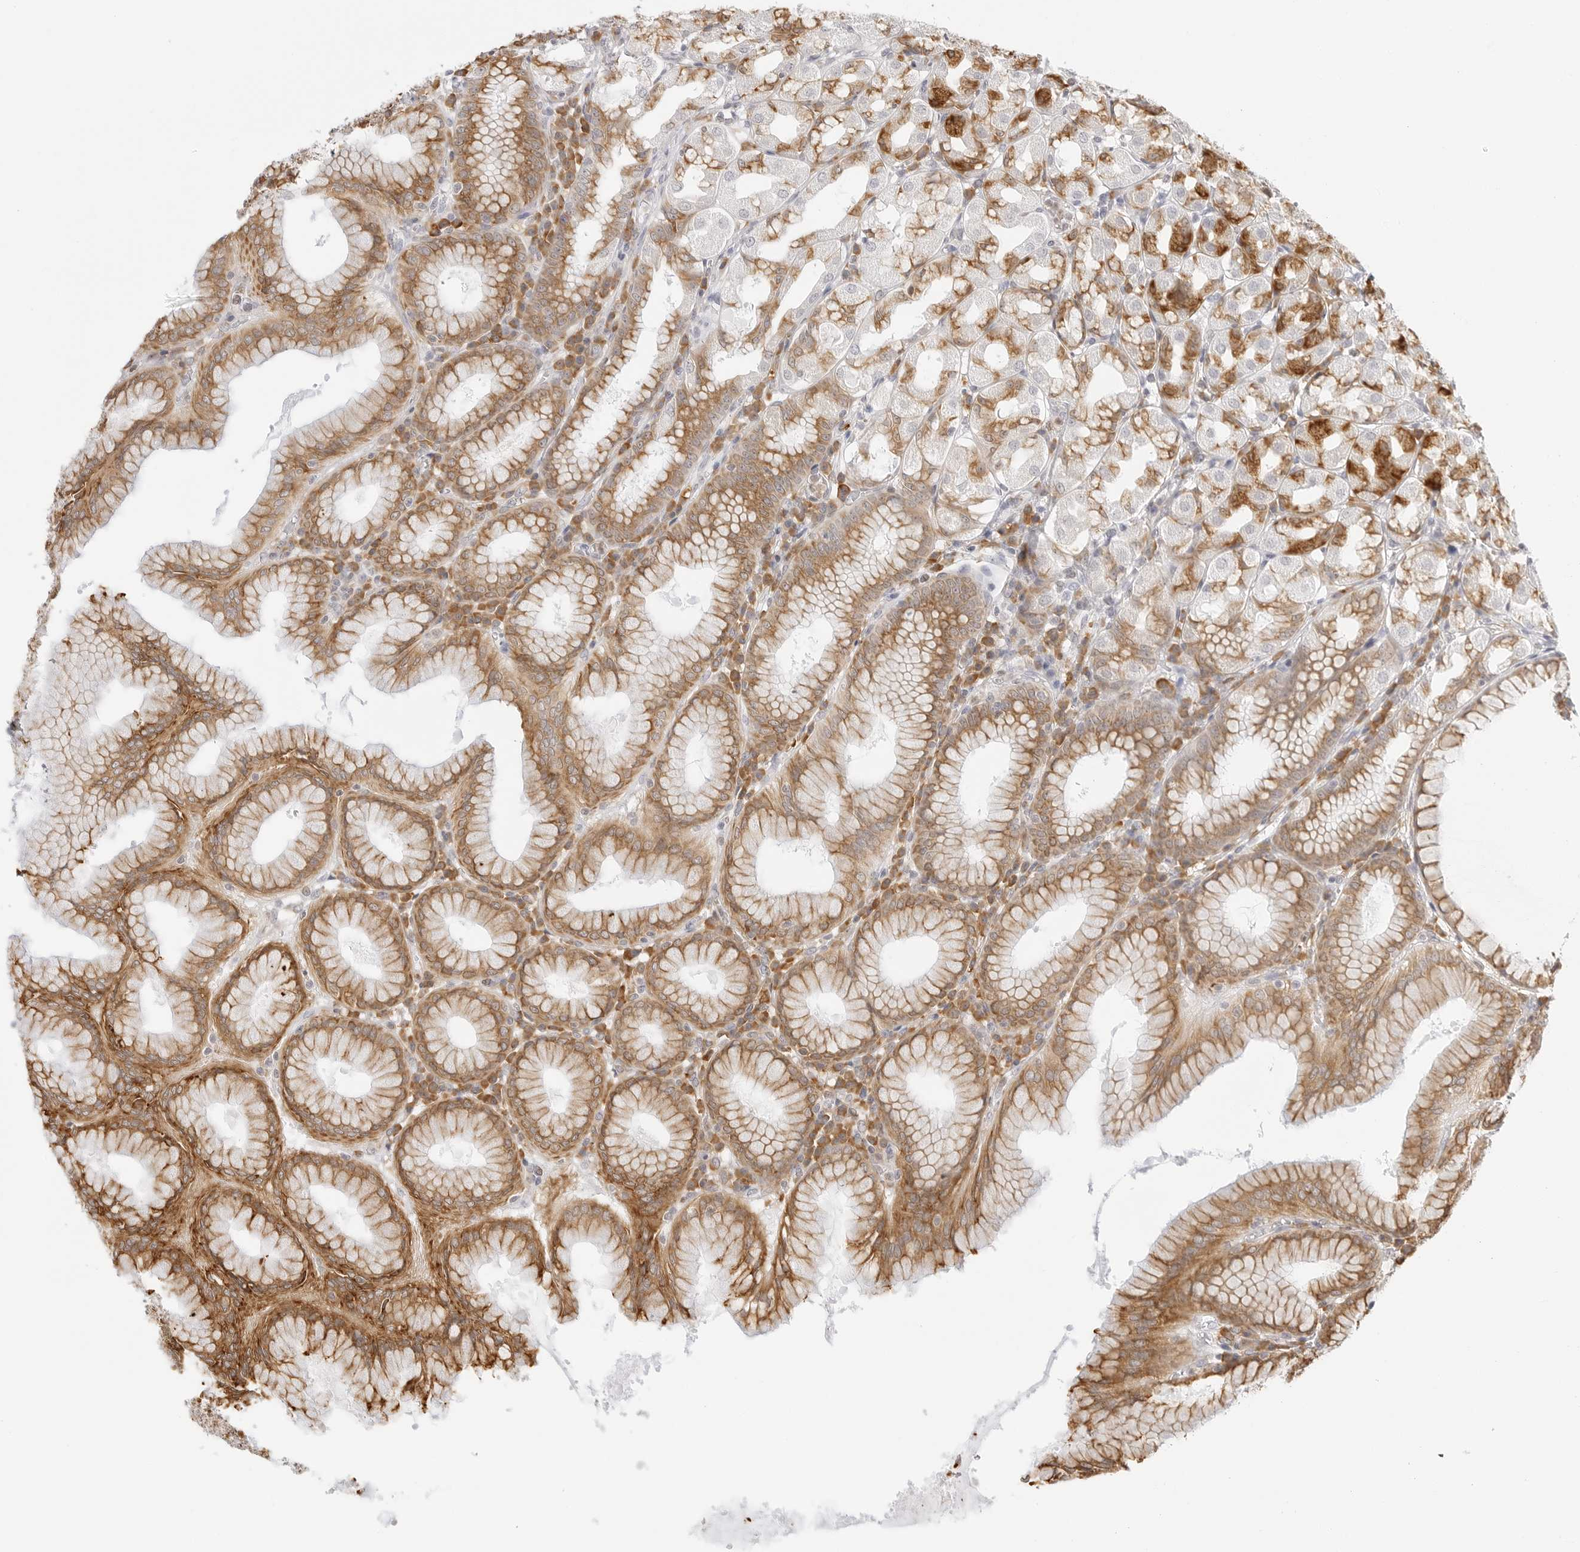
{"staining": {"intensity": "strong", "quantity": ">75%", "location": "cytoplasmic/membranous"}, "tissue": "stomach", "cell_type": "Glandular cells", "image_type": "normal", "snomed": [{"axis": "morphology", "description": "Normal tissue, NOS"}, {"axis": "topography", "description": "Stomach"}, {"axis": "topography", "description": "Stomach, lower"}], "caption": "Strong cytoplasmic/membranous positivity for a protein is present in about >75% of glandular cells of normal stomach using immunohistochemistry (IHC).", "gene": "THEM4", "patient": {"sex": "female", "age": 56}}